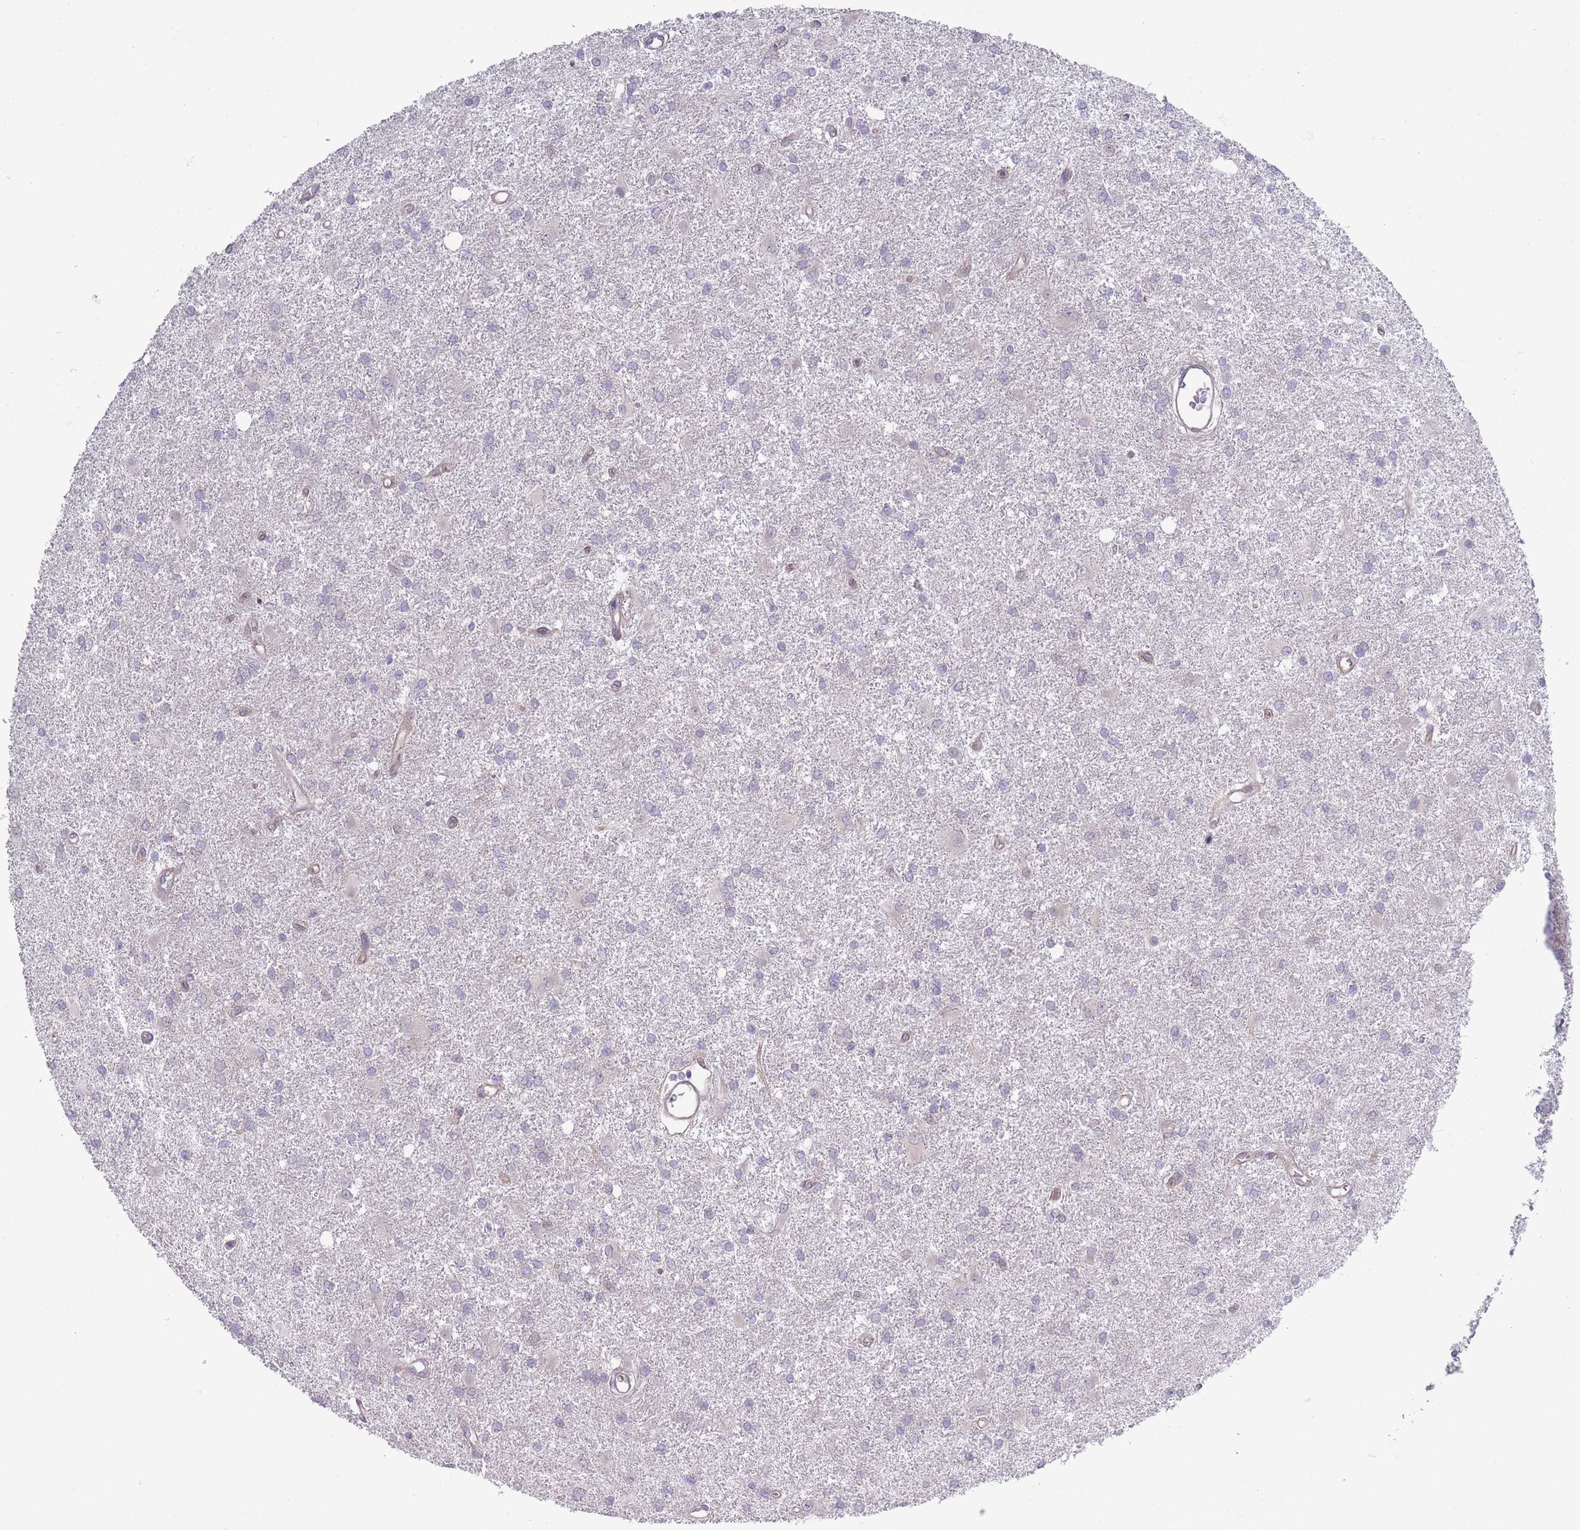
{"staining": {"intensity": "negative", "quantity": "none", "location": "none"}, "tissue": "glioma", "cell_type": "Tumor cells", "image_type": "cancer", "snomed": [{"axis": "morphology", "description": "Glioma, malignant, High grade"}, {"axis": "topography", "description": "Brain"}], "caption": "The photomicrograph exhibits no staining of tumor cells in malignant glioma (high-grade).", "gene": "VRK2", "patient": {"sex": "female", "age": 50}}